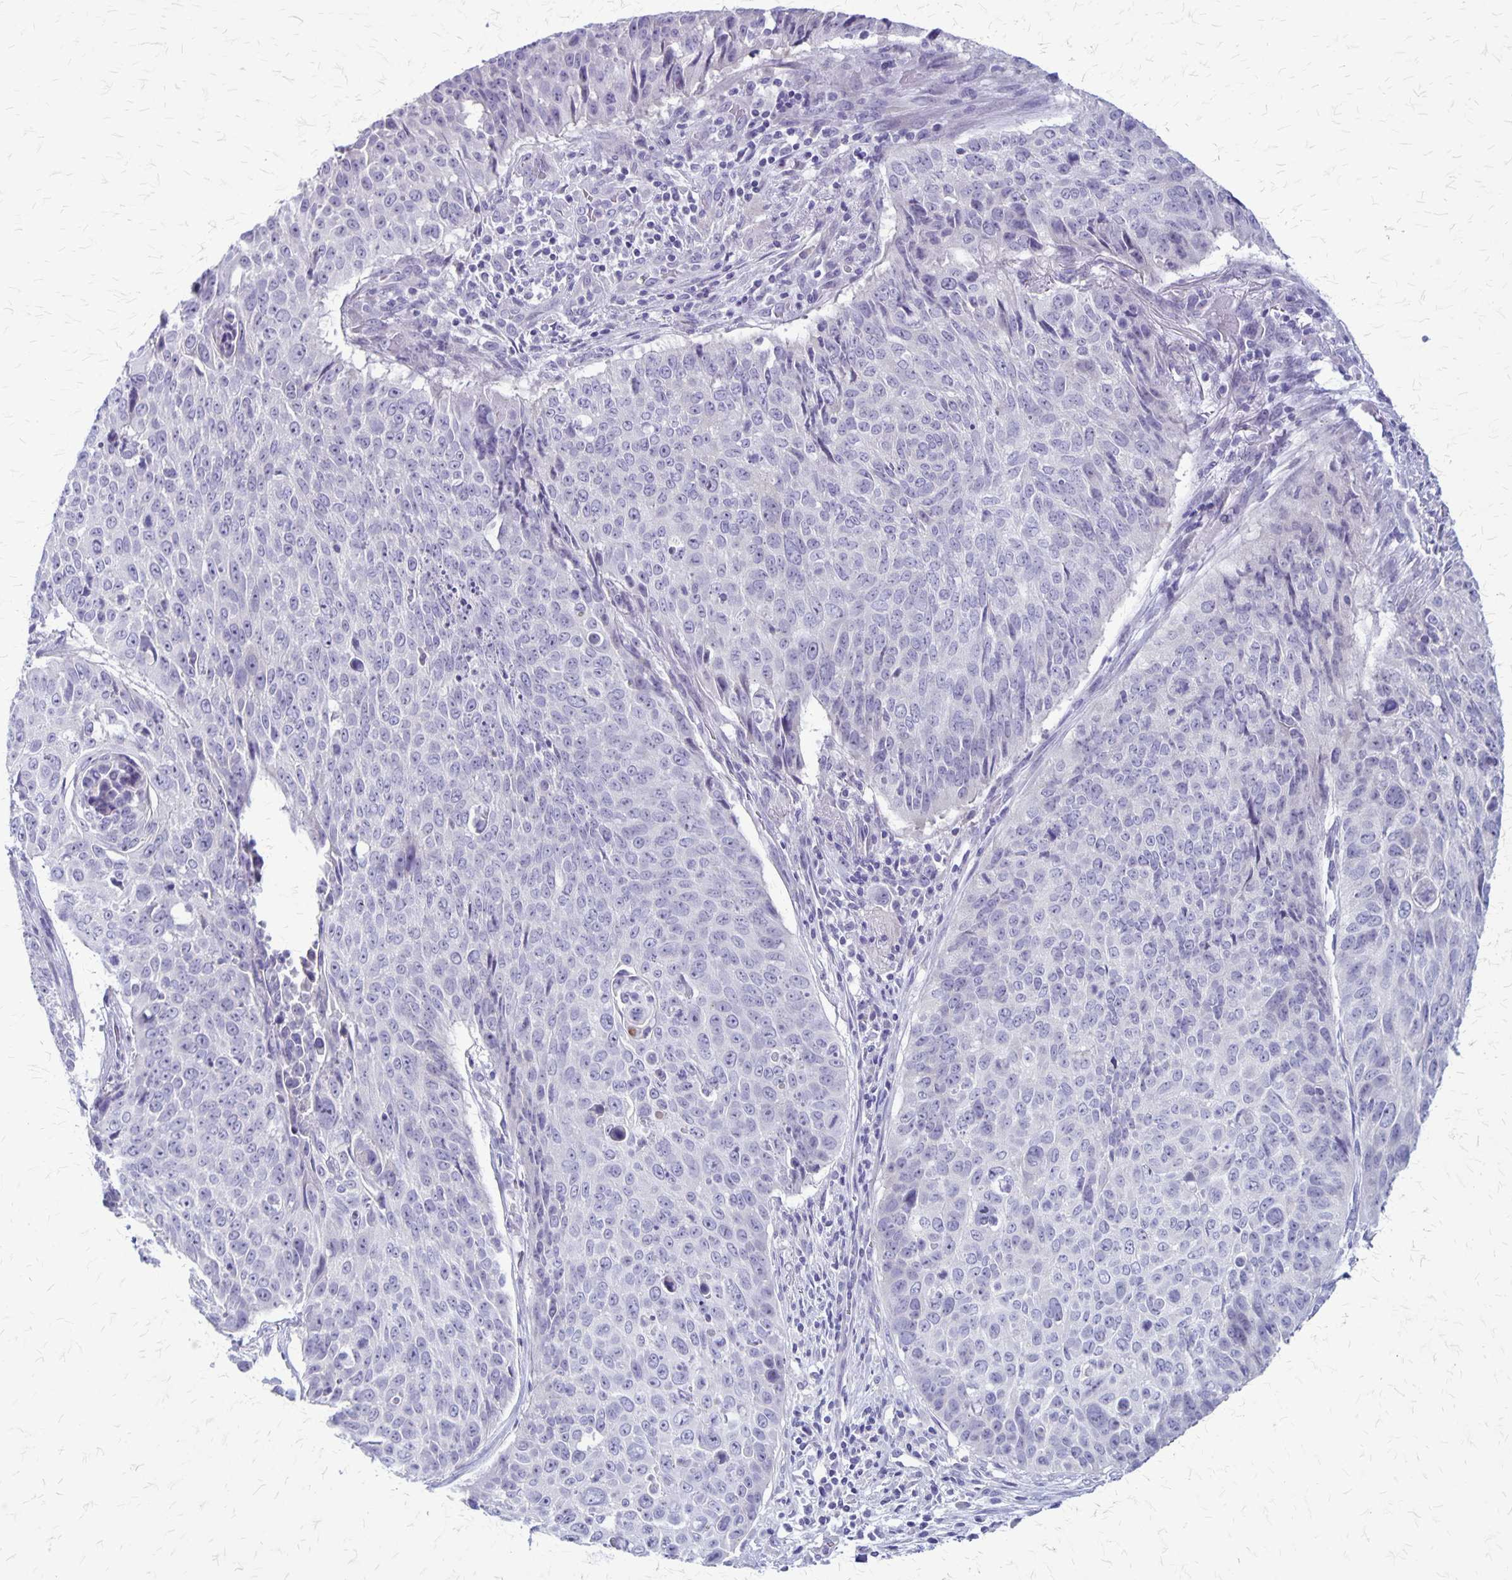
{"staining": {"intensity": "negative", "quantity": "none", "location": "none"}, "tissue": "lung cancer", "cell_type": "Tumor cells", "image_type": "cancer", "snomed": [{"axis": "morphology", "description": "Normal tissue, NOS"}, {"axis": "morphology", "description": "Squamous cell carcinoma, NOS"}, {"axis": "topography", "description": "Bronchus"}, {"axis": "topography", "description": "Lung"}], "caption": "Tumor cells show no significant protein staining in lung squamous cell carcinoma.", "gene": "PLXNB3", "patient": {"sex": "male", "age": 64}}